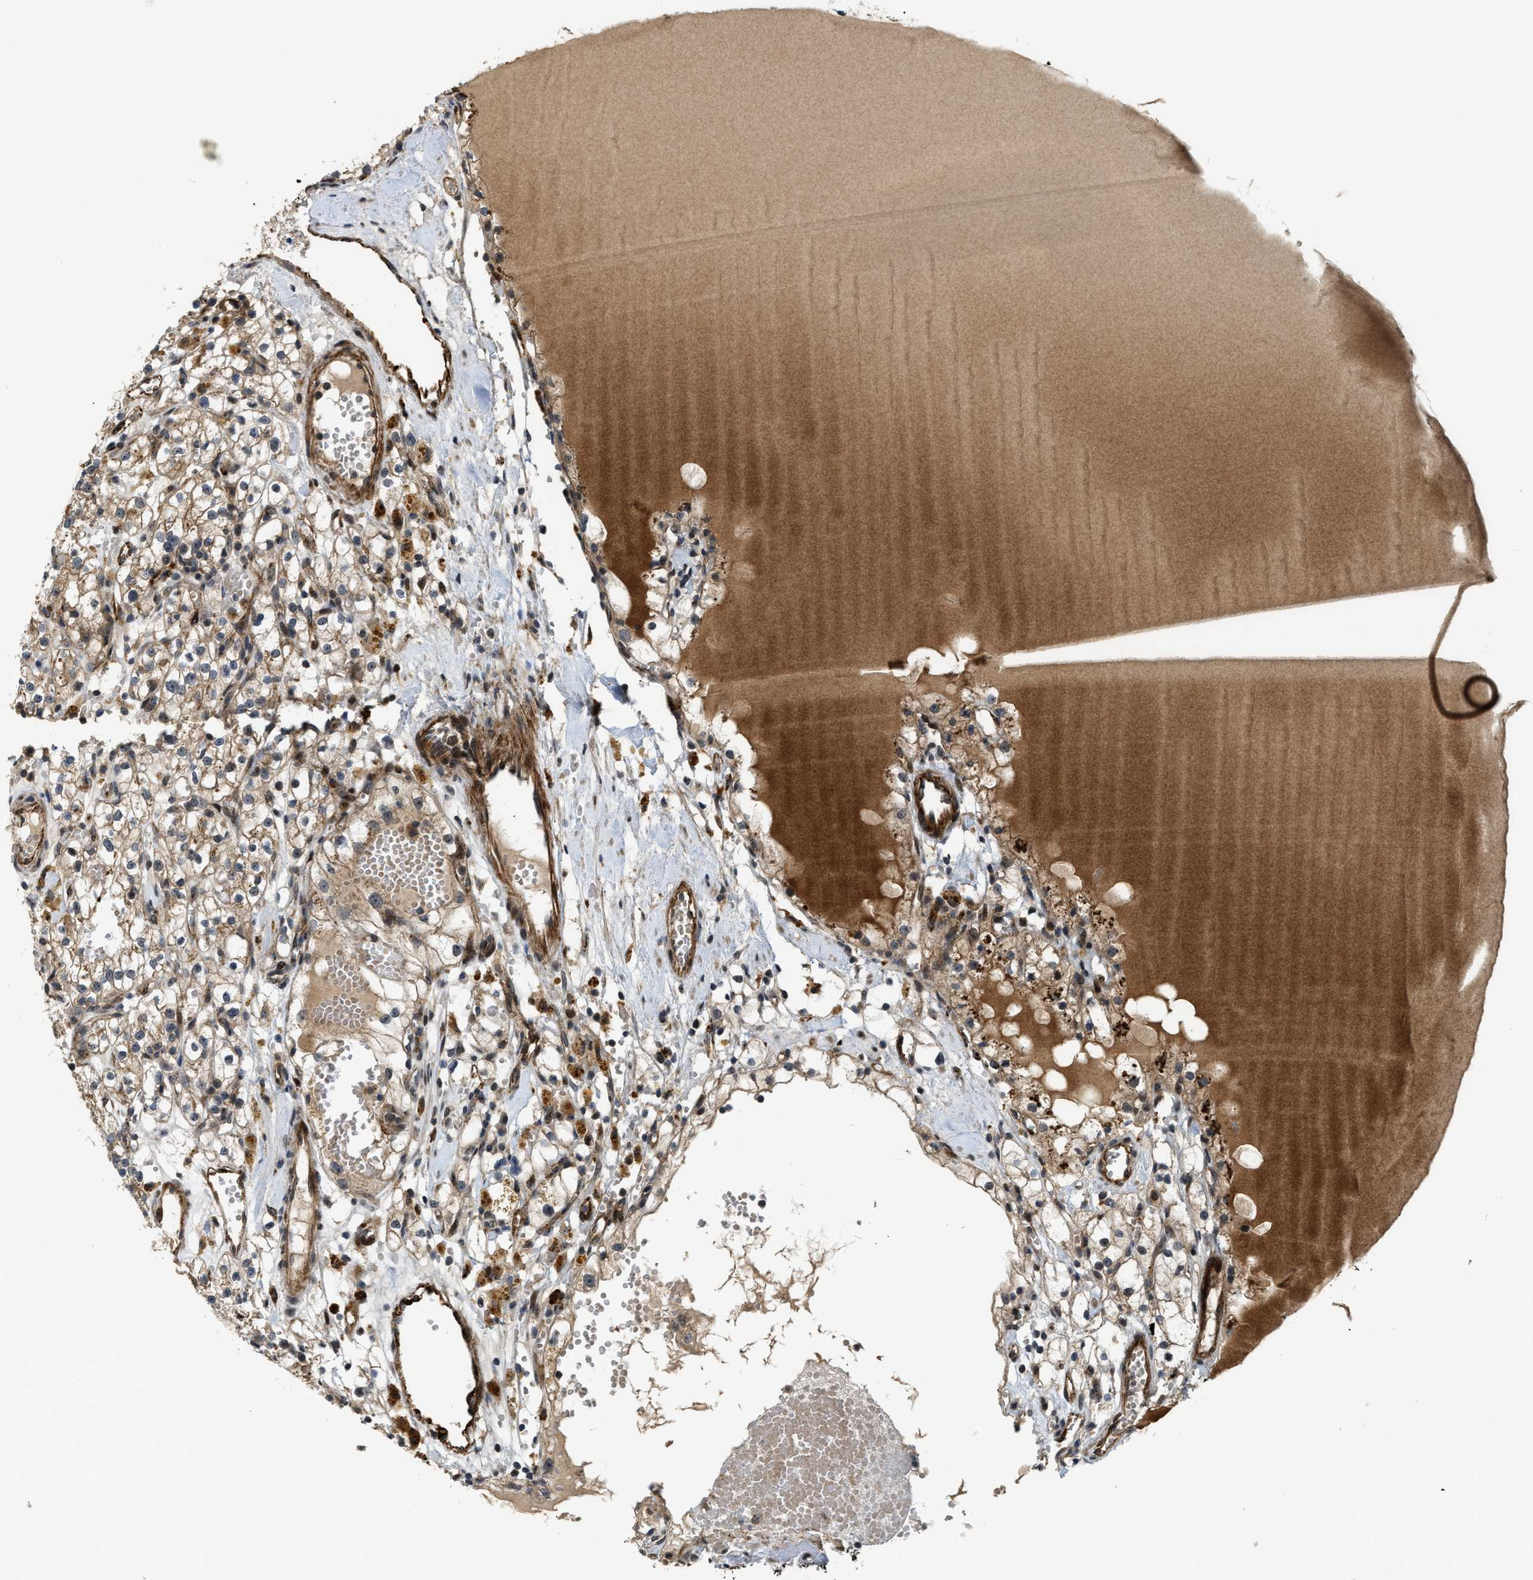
{"staining": {"intensity": "weak", "quantity": ">75%", "location": "cytoplasmic/membranous"}, "tissue": "renal cancer", "cell_type": "Tumor cells", "image_type": "cancer", "snomed": [{"axis": "morphology", "description": "Adenocarcinoma, NOS"}, {"axis": "topography", "description": "Kidney"}], "caption": "DAB (3,3'-diaminobenzidine) immunohistochemical staining of human renal cancer reveals weak cytoplasmic/membranous protein positivity in about >75% of tumor cells. Nuclei are stained in blue.", "gene": "DPF2", "patient": {"sex": "male", "age": 56}}